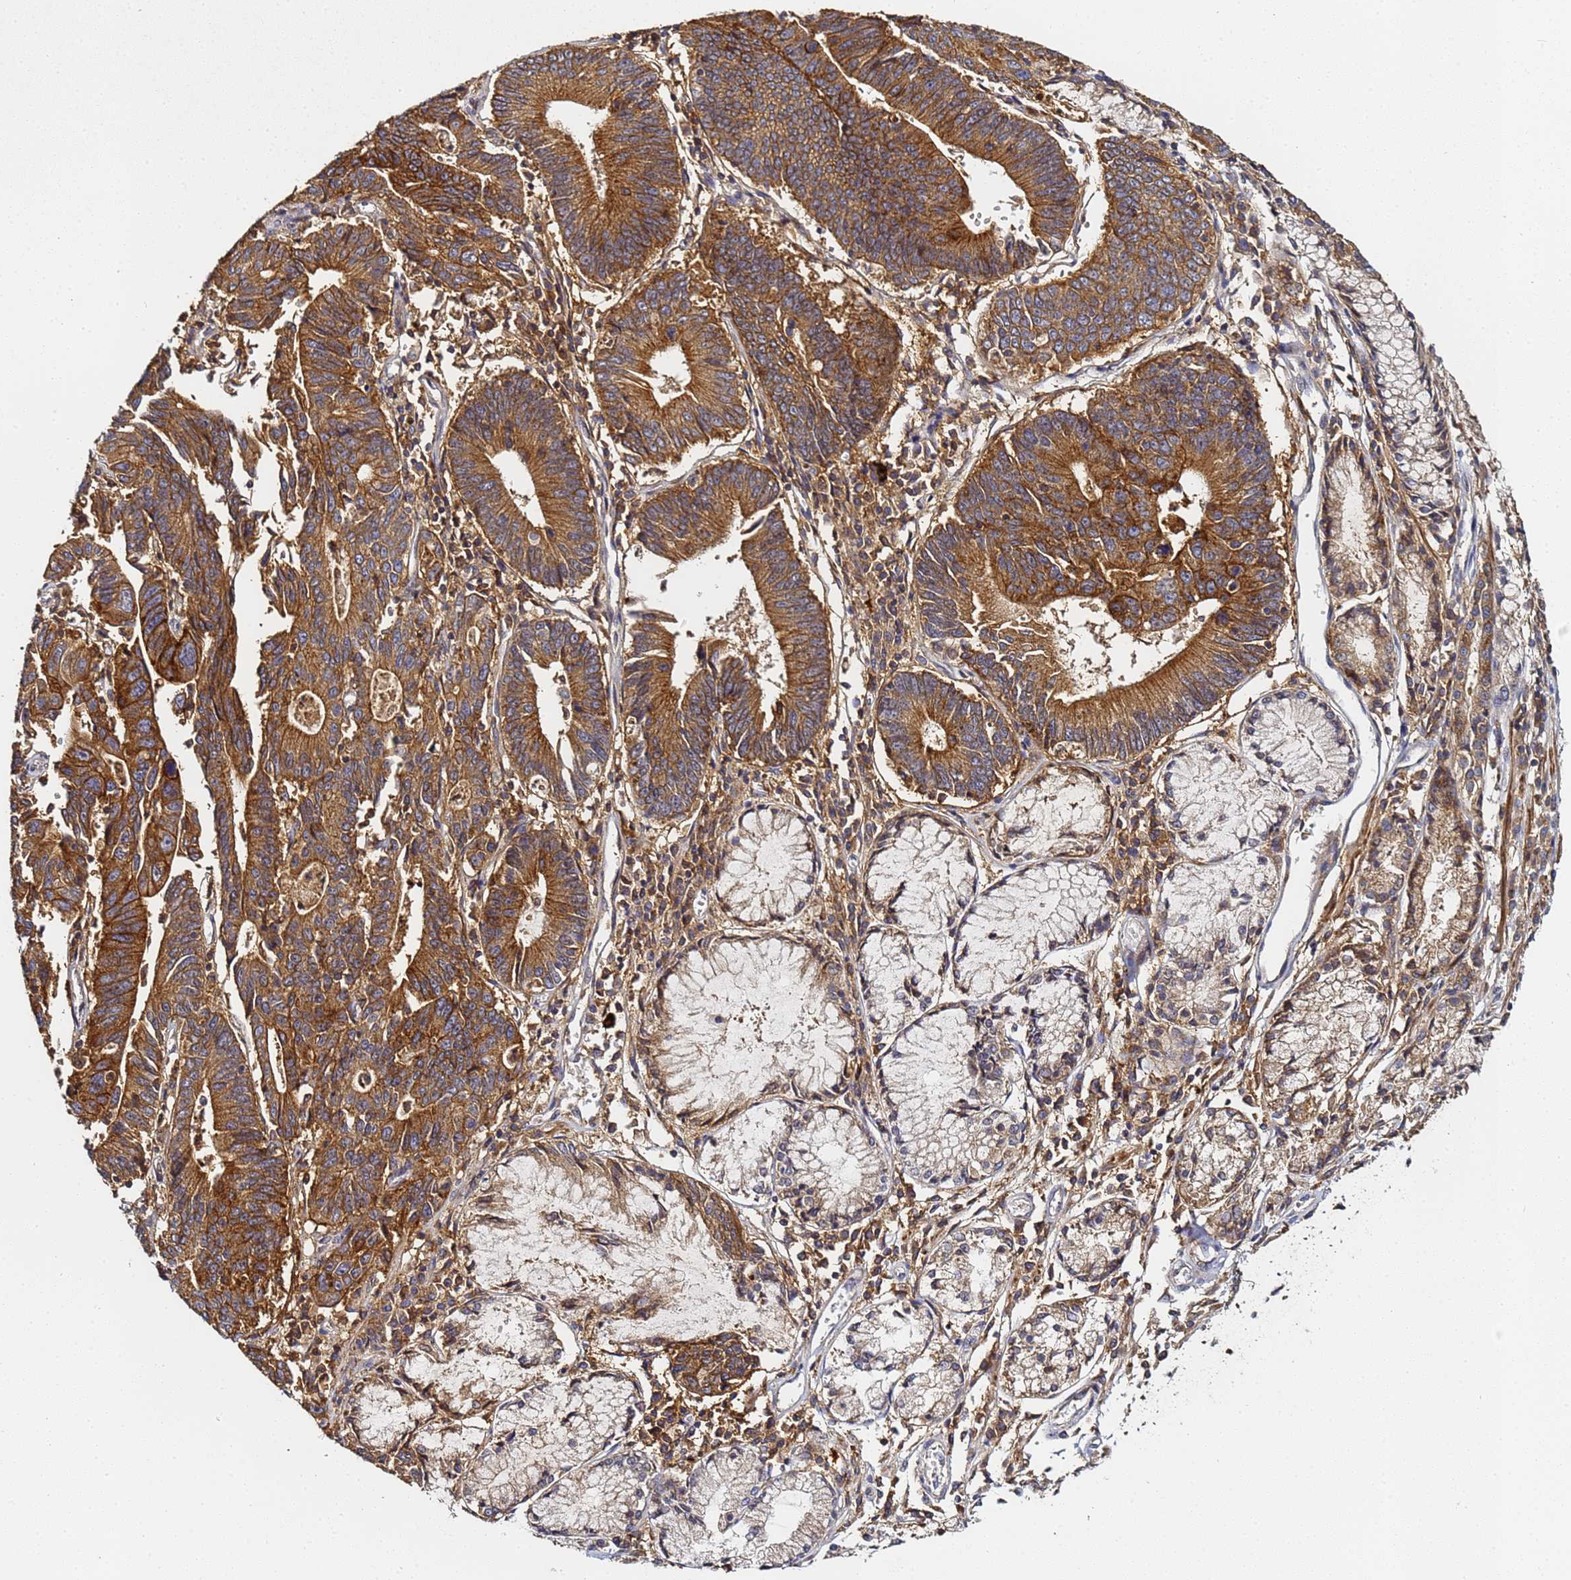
{"staining": {"intensity": "strong", "quantity": ">75%", "location": "cytoplasmic/membranous"}, "tissue": "stomach cancer", "cell_type": "Tumor cells", "image_type": "cancer", "snomed": [{"axis": "morphology", "description": "Adenocarcinoma, NOS"}, {"axis": "topography", "description": "Stomach"}], "caption": "Stomach cancer stained with a protein marker displays strong staining in tumor cells.", "gene": "LRRC69", "patient": {"sex": "male", "age": 59}}